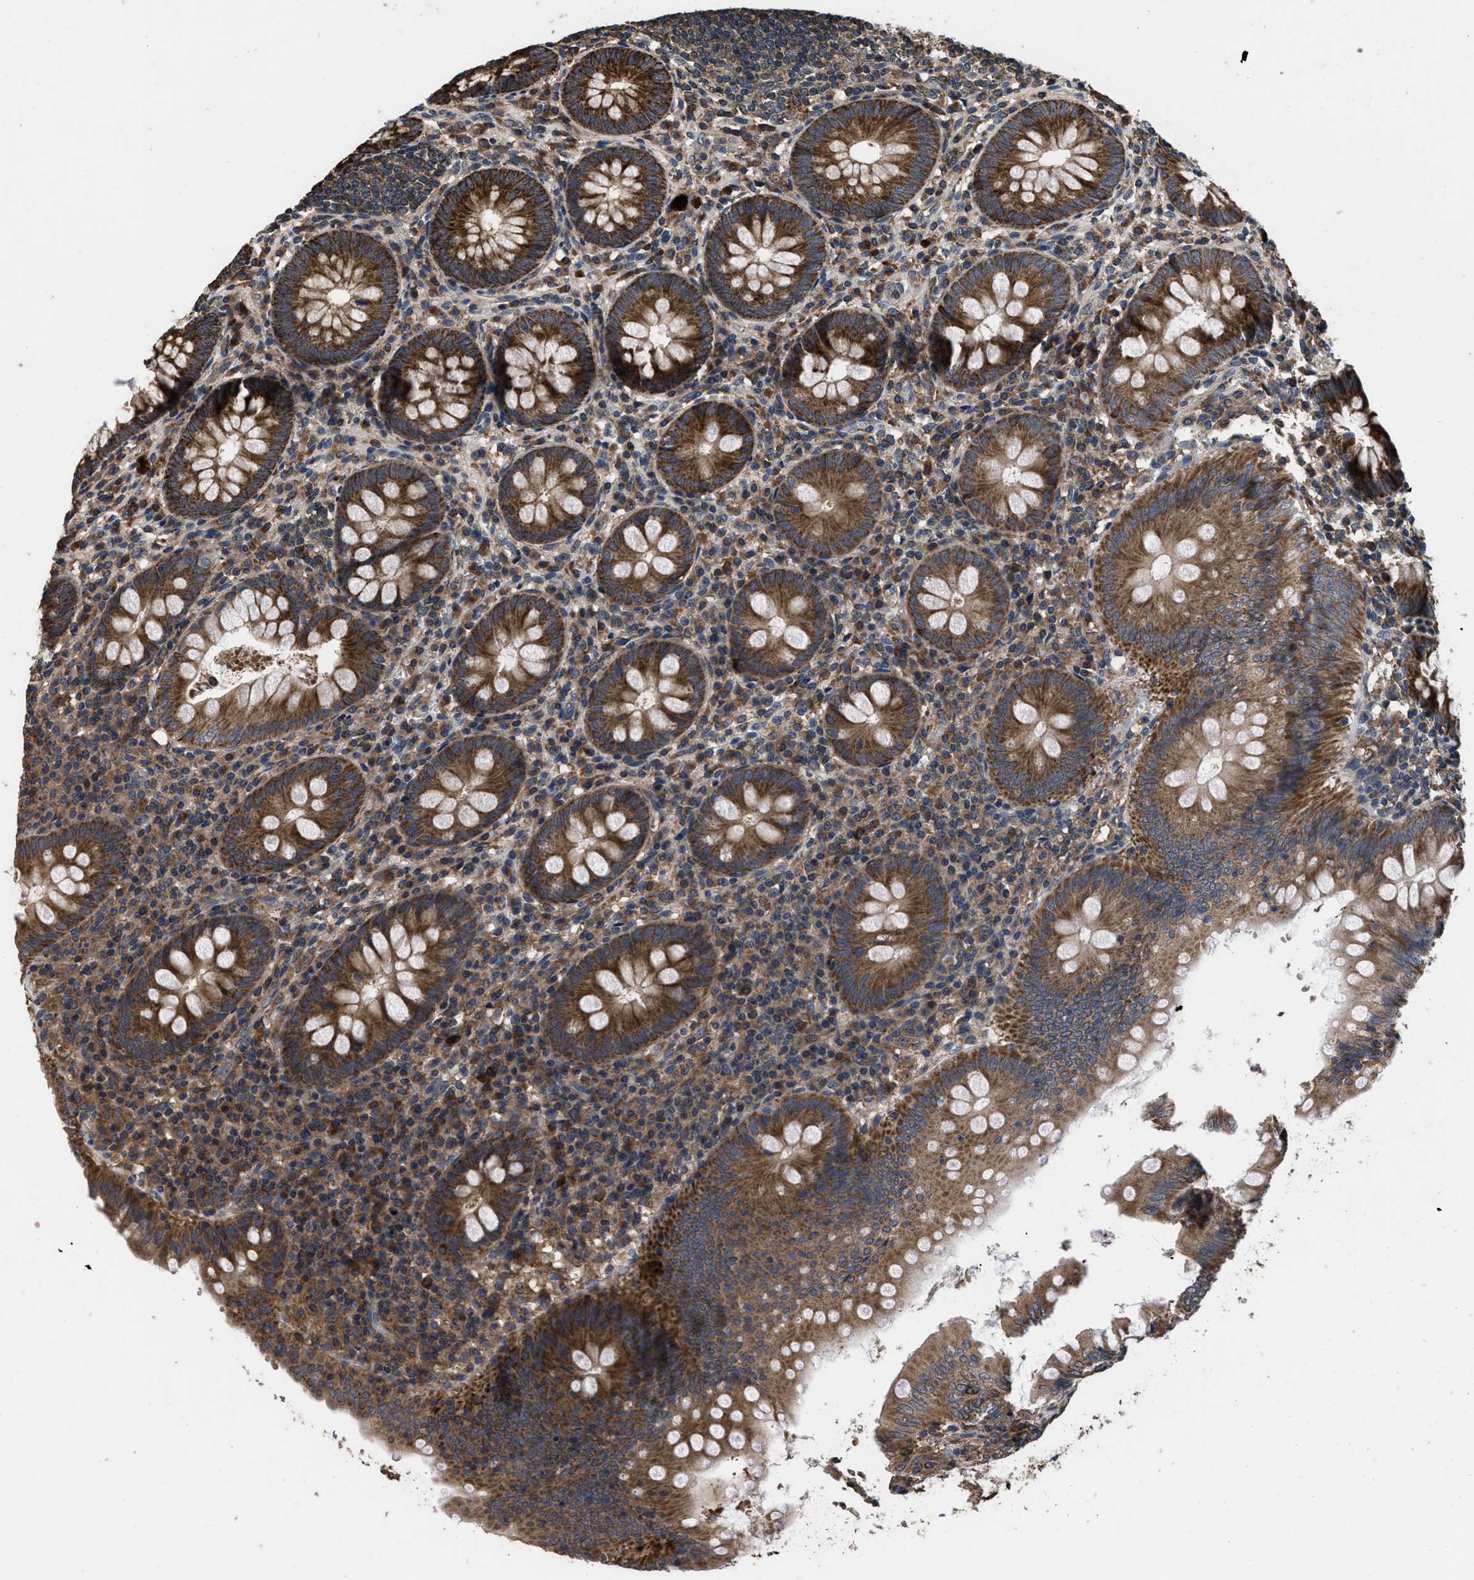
{"staining": {"intensity": "strong", "quantity": ">75%", "location": "cytoplasmic/membranous"}, "tissue": "appendix", "cell_type": "Glandular cells", "image_type": "normal", "snomed": [{"axis": "morphology", "description": "Normal tissue, NOS"}, {"axis": "topography", "description": "Appendix"}], "caption": "DAB (3,3'-diaminobenzidine) immunohistochemical staining of unremarkable human appendix demonstrates strong cytoplasmic/membranous protein positivity in approximately >75% of glandular cells.", "gene": "LRRC3", "patient": {"sex": "male", "age": 56}}